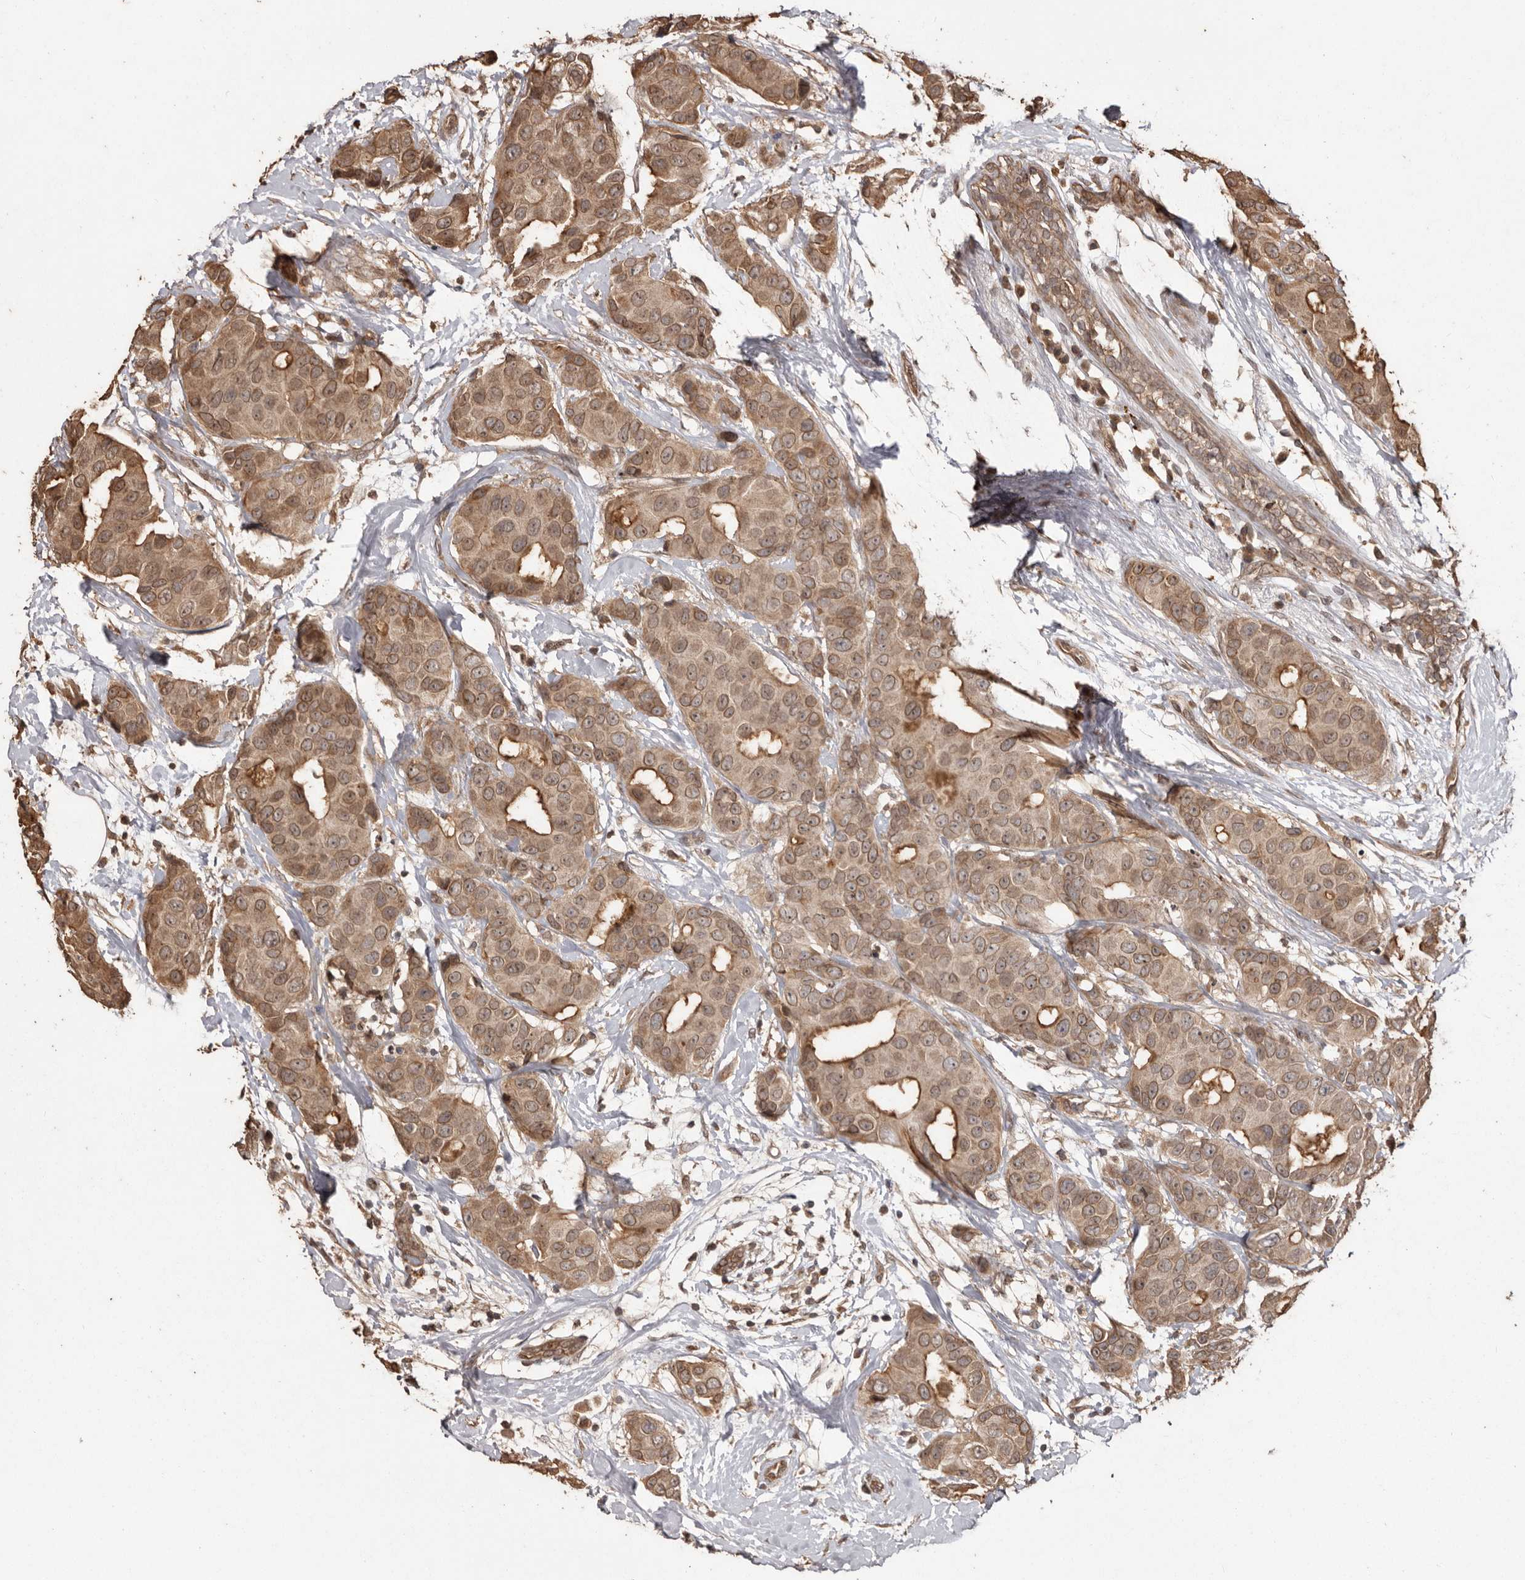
{"staining": {"intensity": "moderate", "quantity": ">75%", "location": "cytoplasmic/membranous,nuclear"}, "tissue": "breast cancer", "cell_type": "Tumor cells", "image_type": "cancer", "snomed": [{"axis": "morphology", "description": "Normal tissue, NOS"}, {"axis": "morphology", "description": "Duct carcinoma"}, {"axis": "topography", "description": "Breast"}], "caption": "Tumor cells display moderate cytoplasmic/membranous and nuclear staining in about >75% of cells in breast intraductal carcinoma.", "gene": "NUP43", "patient": {"sex": "female", "age": 39}}